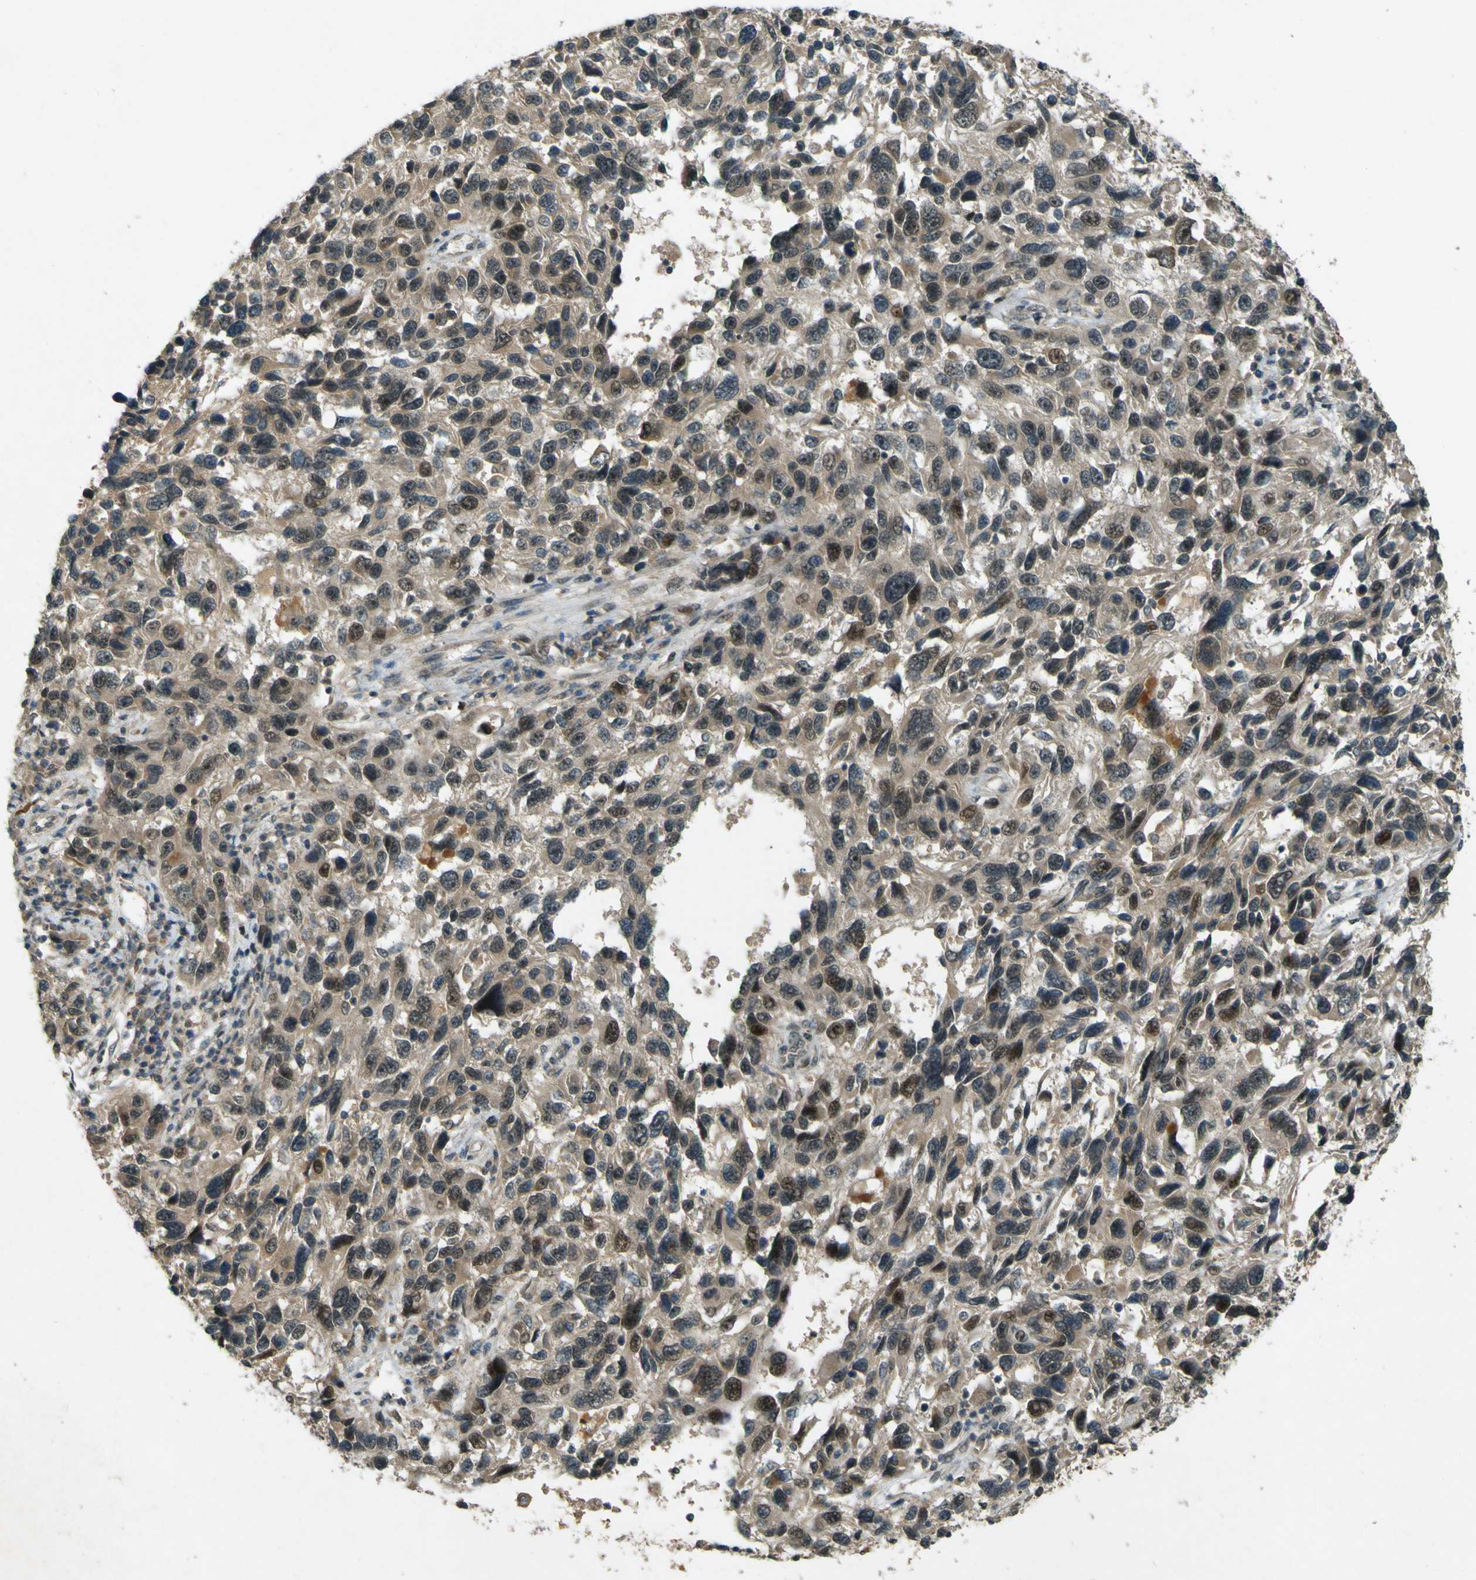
{"staining": {"intensity": "weak", "quantity": ">75%", "location": "cytoplasmic/membranous,nuclear"}, "tissue": "melanoma", "cell_type": "Tumor cells", "image_type": "cancer", "snomed": [{"axis": "morphology", "description": "Malignant melanoma, NOS"}, {"axis": "topography", "description": "Skin"}], "caption": "Tumor cells demonstrate low levels of weak cytoplasmic/membranous and nuclear staining in approximately >75% of cells in melanoma.", "gene": "MPDZ", "patient": {"sex": "male", "age": 53}}